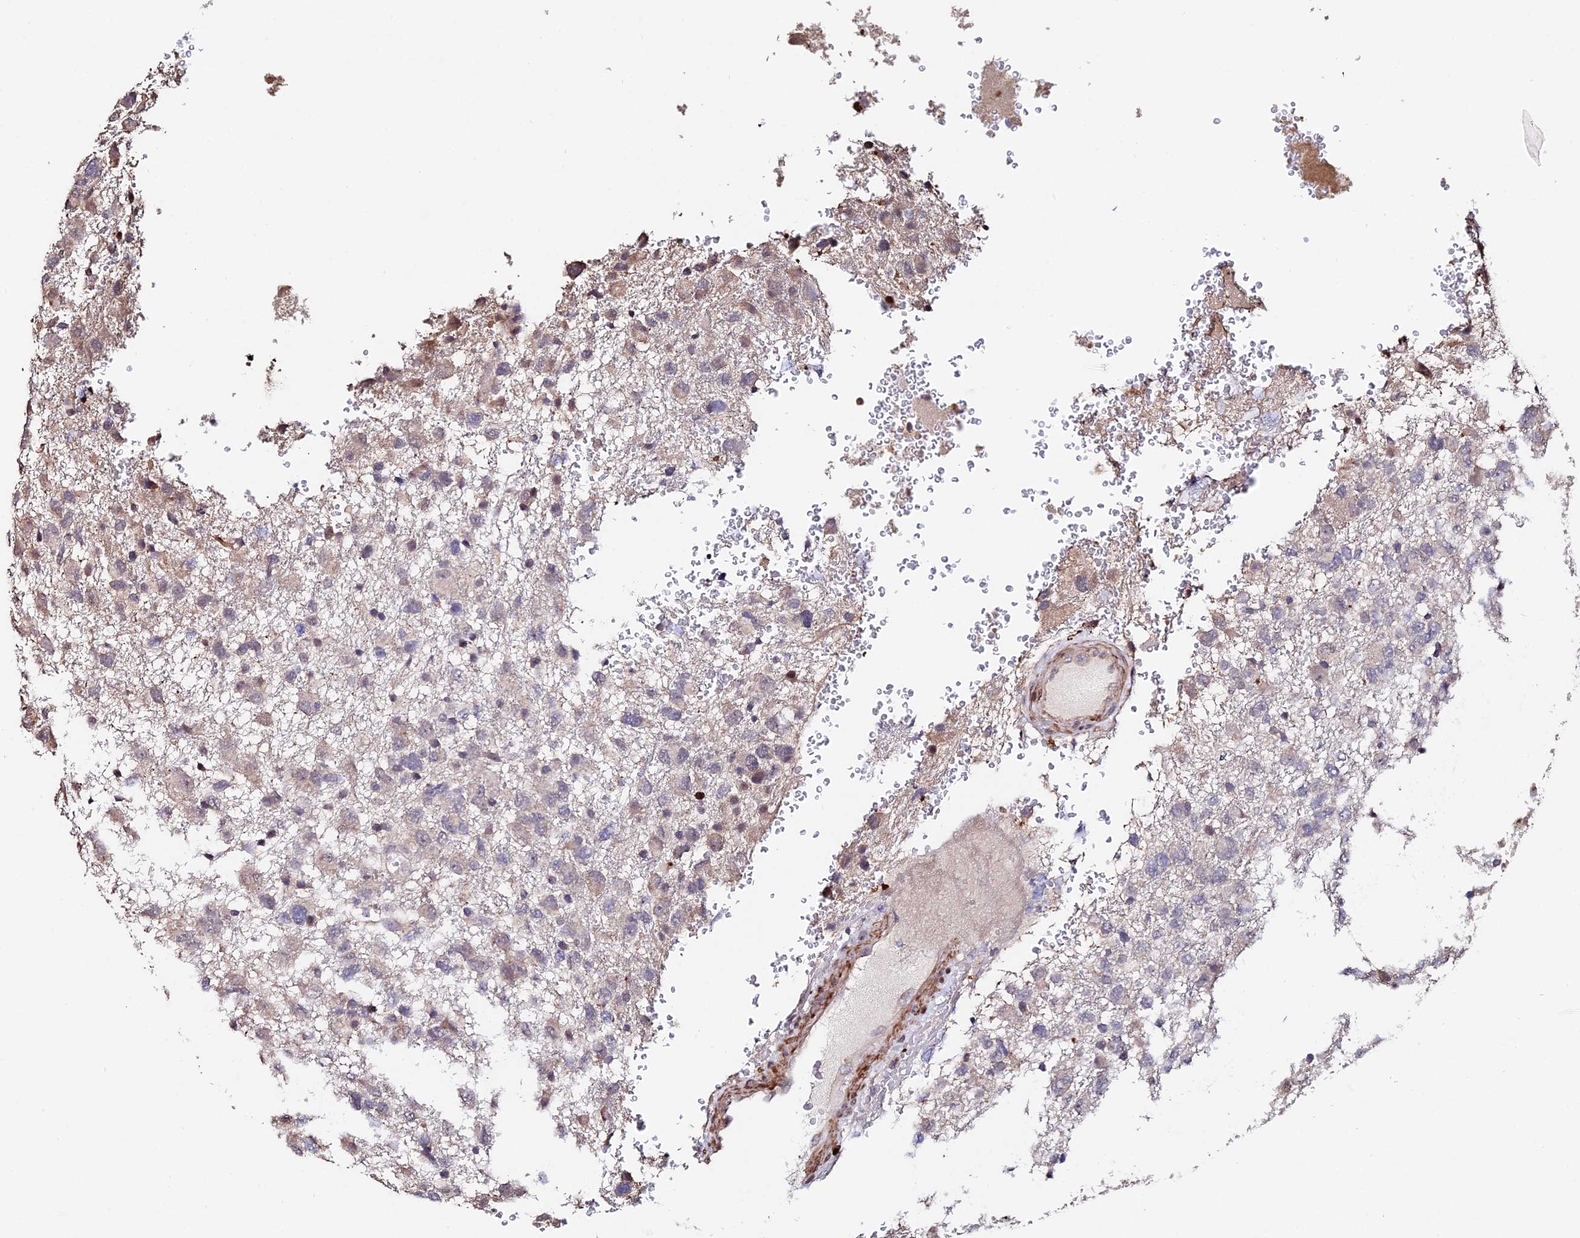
{"staining": {"intensity": "negative", "quantity": "none", "location": "none"}, "tissue": "glioma", "cell_type": "Tumor cells", "image_type": "cancer", "snomed": [{"axis": "morphology", "description": "Glioma, malignant, High grade"}, {"axis": "topography", "description": "Brain"}], "caption": "Human glioma stained for a protein using IHC reveals no expression in tumor cells.", "gene": "ACTR5", "patient": {"sex": "male", "age": 61}}